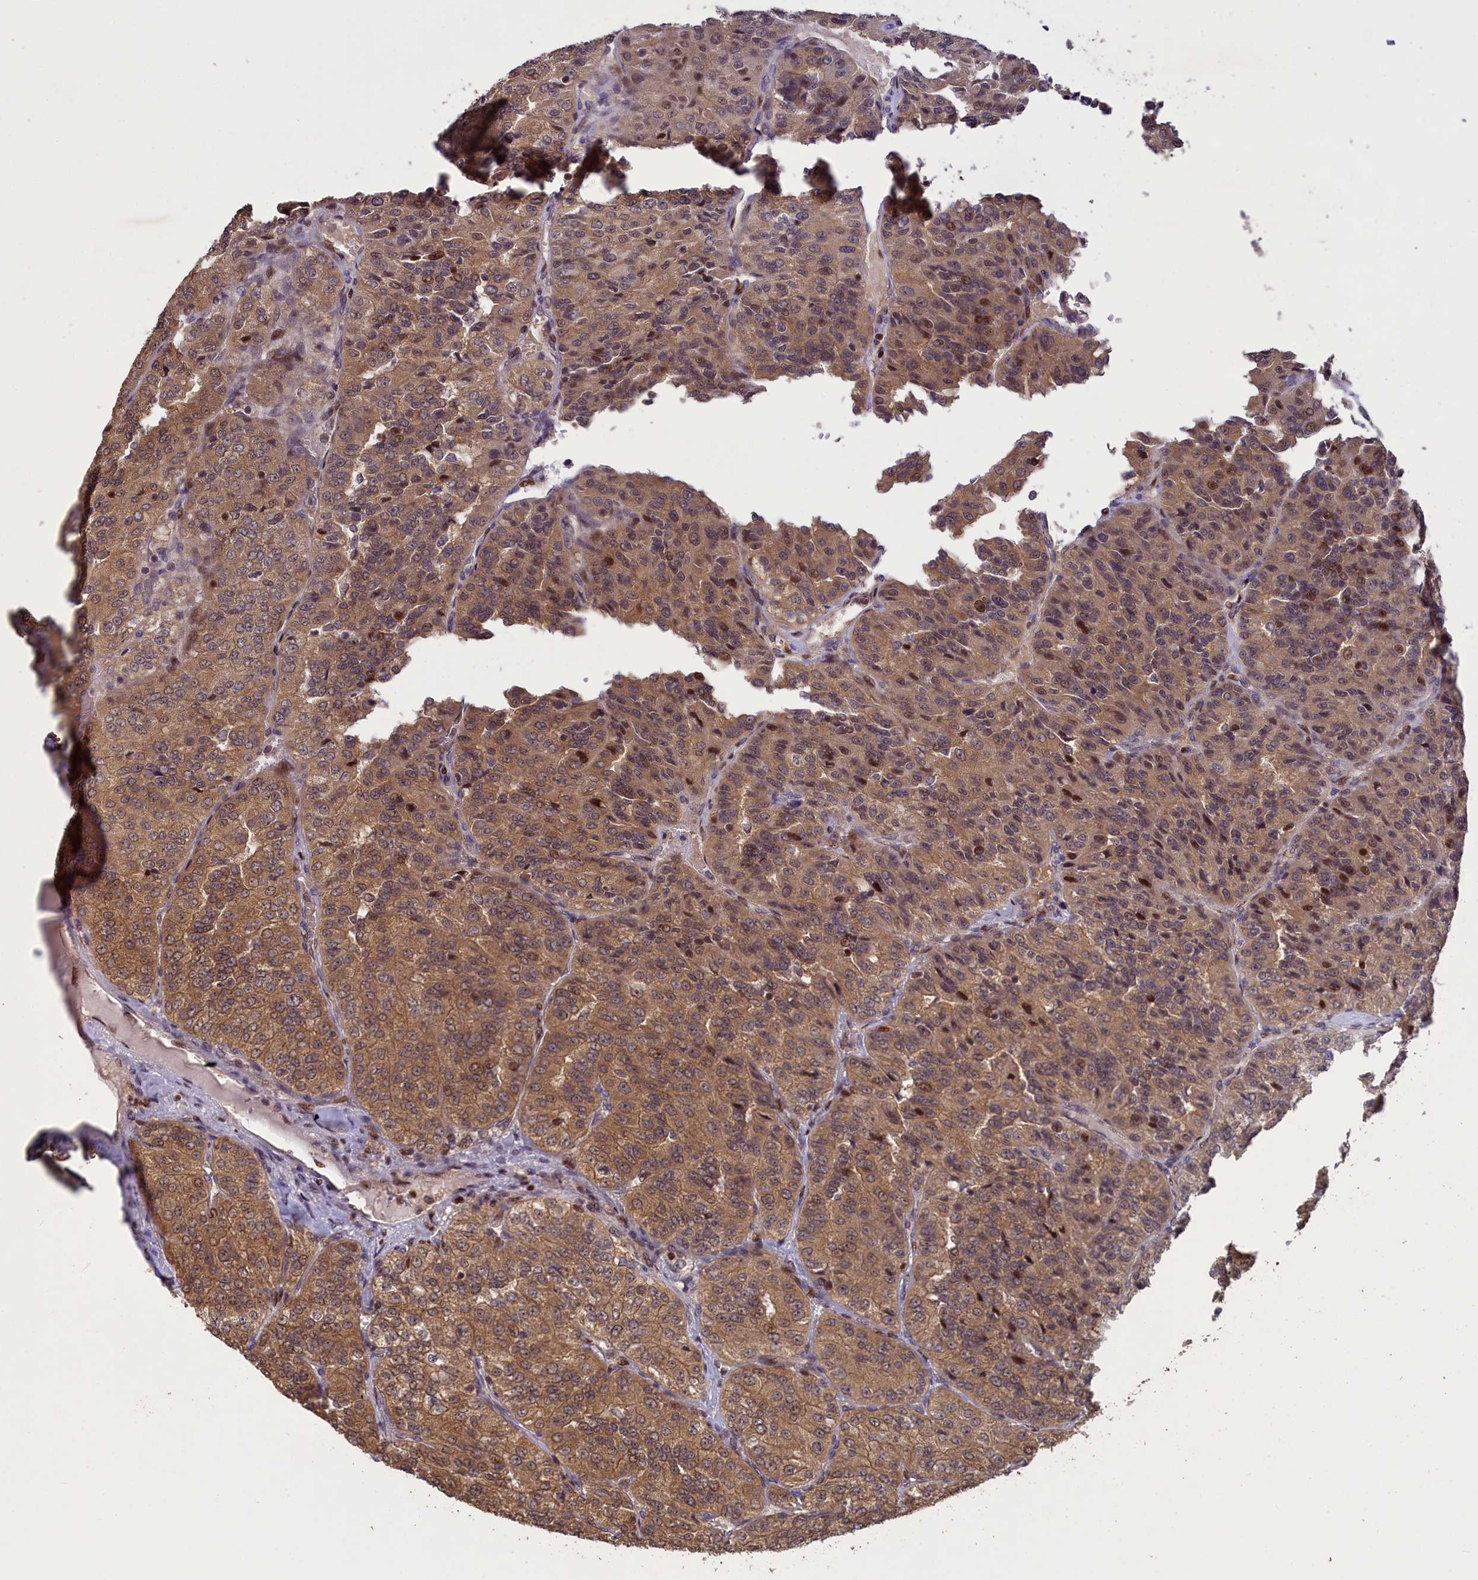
{"staining": {"intensity": "moderate", "quantity": ">75%", "location": "cytoplasmic/membranous,nuclear"}, "tissue": "renal cancer", "cell_type": "Tumor cells", "image_type": "cancer", "snomed": [{"axis": "morphology", "description": "Adenocarcinoma, NOS"}, {"axis": "topography", "description": "Kidney"}], "caption": "An image of renal cancer (adenocarcinoma) stained for a protein displays moderate cytoplasmic/membranous and nuclear brown staining in tumor cells. Using DAB (brown) and hematoxylin (blue) stains, captured at high magnification using brightfield microscopy.", "gene": "NUBP1", "patient": {"sex": "female", "age": 63}}